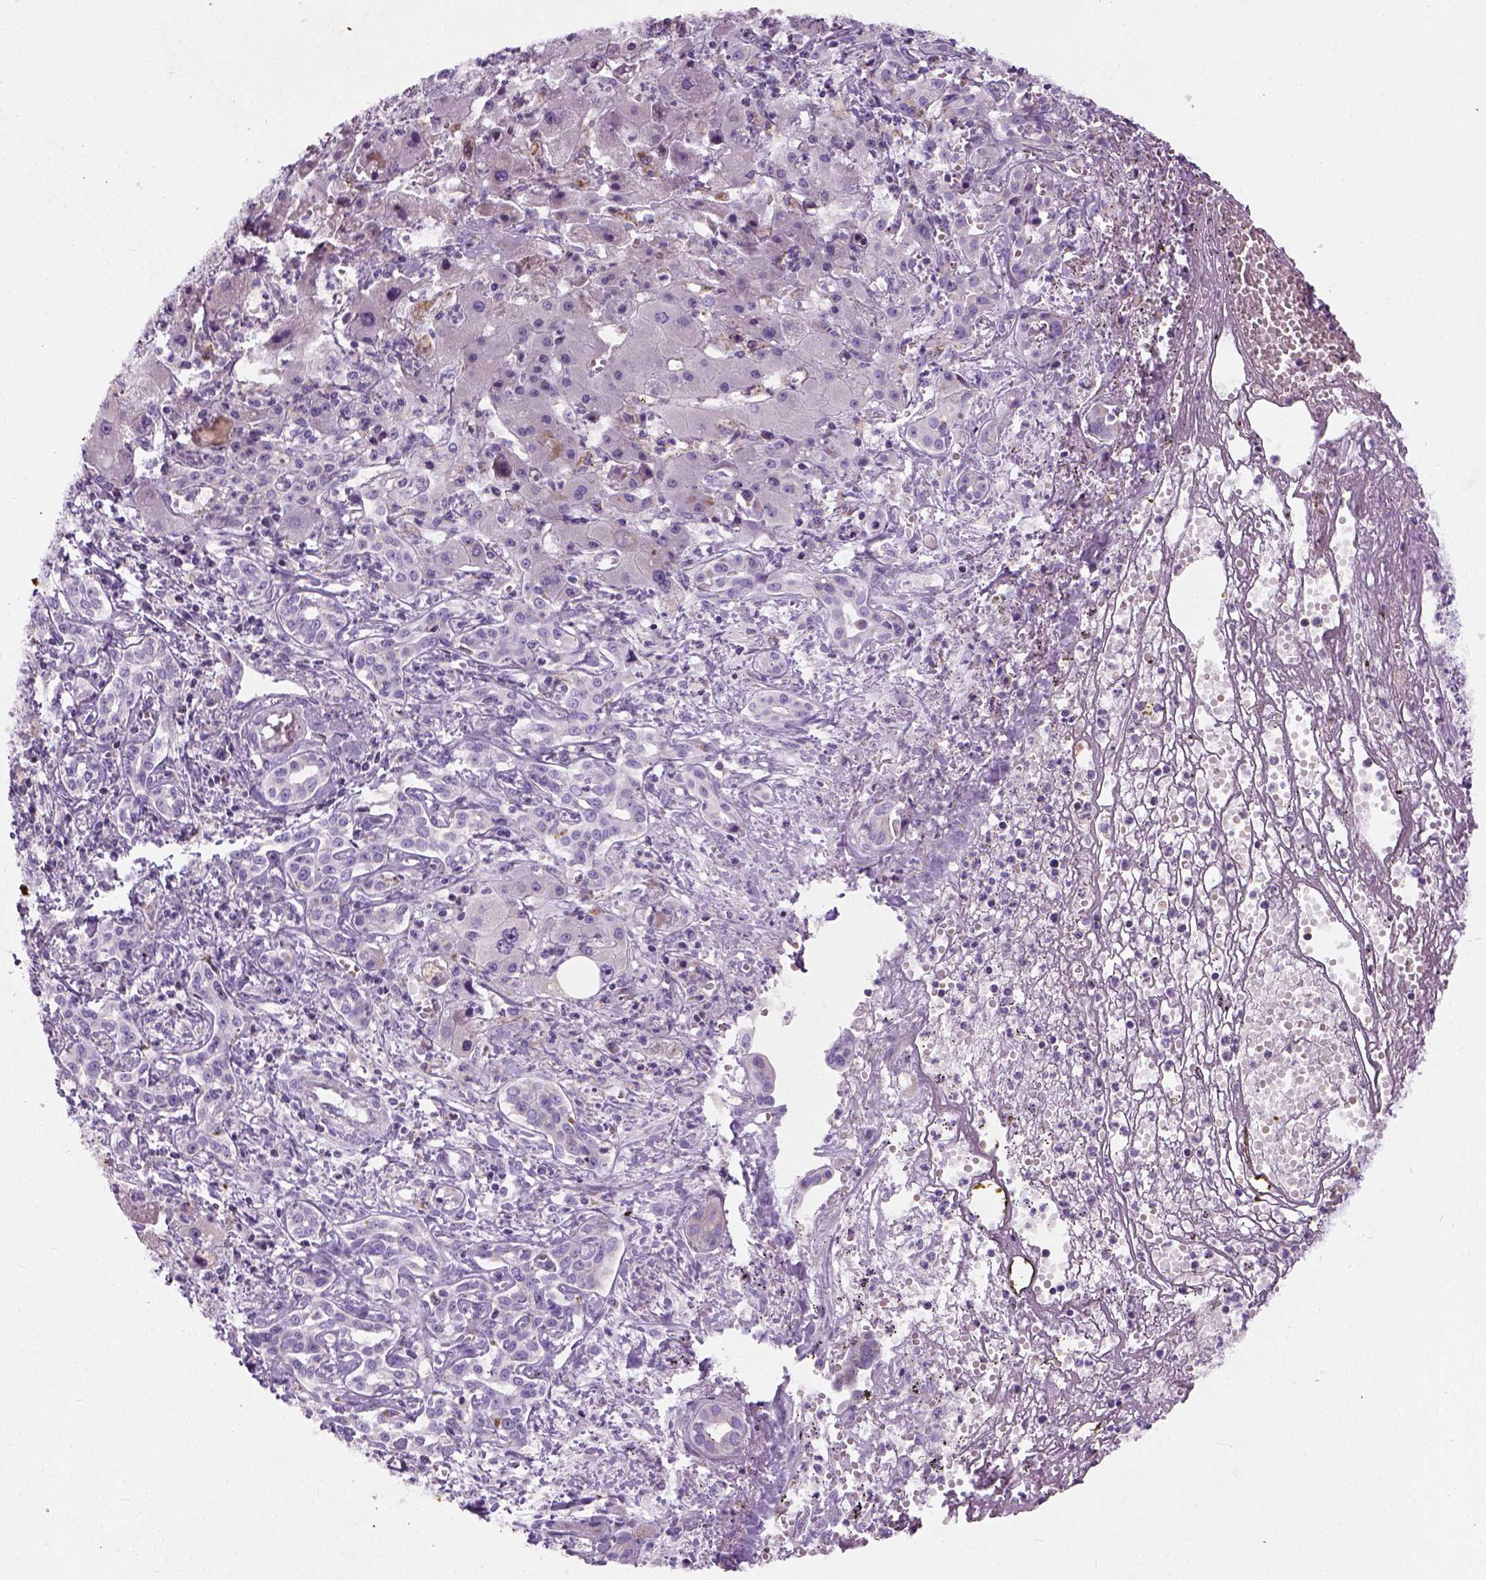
{"staining": {"intensity": "negative", "quantity": "none", "location": "none"}, "tissue": "liver cancer", "cell_type": "Tumor cells", "image_type": "cancer", "snomed": [{"axis": "morphology", "description": "Cholangiocarcinoma"}, {"axis": "topography", "description": "Liver"}], "caption": "High power microscopy photomicrograph of an IHC histopathology image of liver cancer (cholangiocarcinoma), revealing no significant staining in tumor cells.", "gene": "CHODL", "patient": {"sex": "female", "age": 64}}